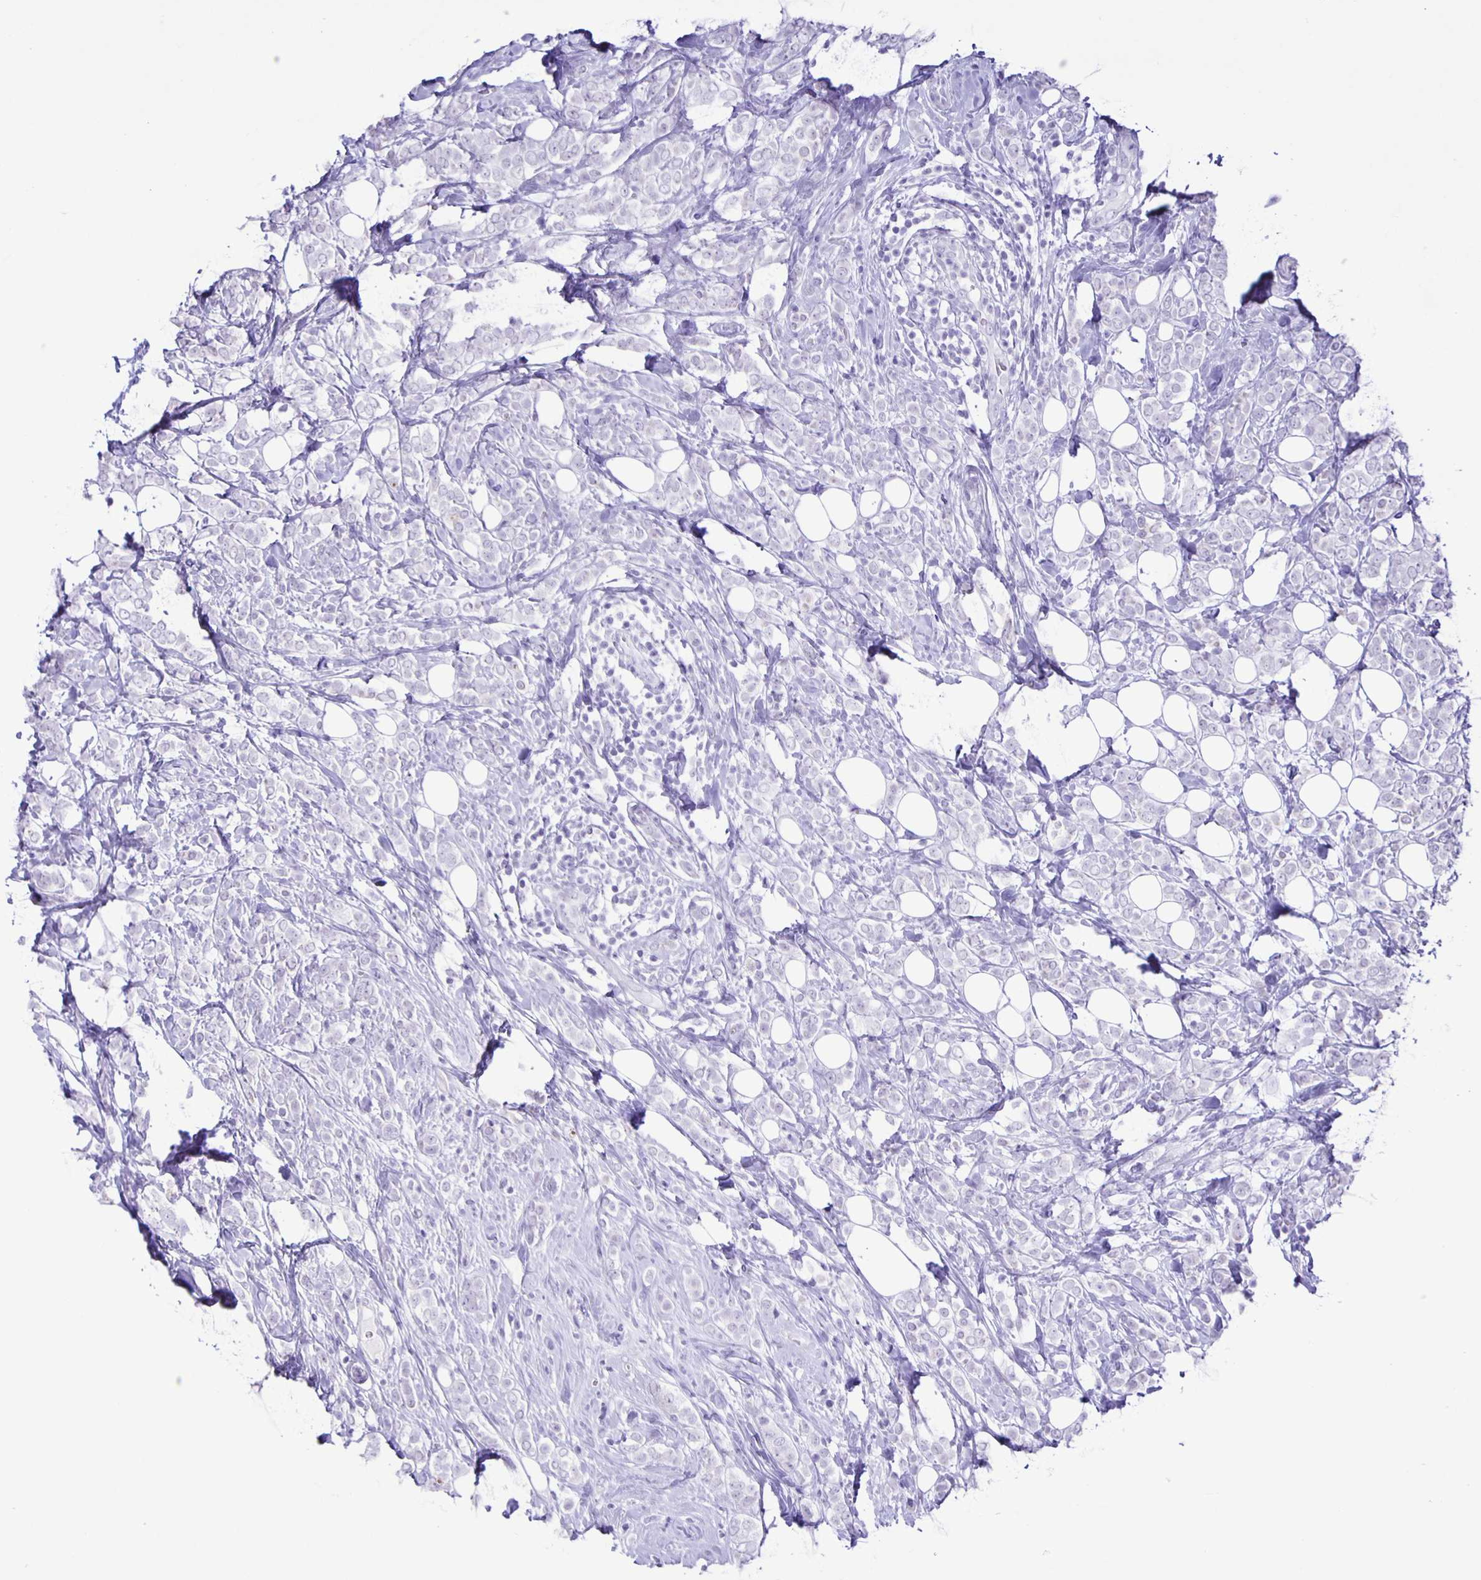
{"staining": {"intensity": "negative", "quantity": "none", "location": "none"}, "tissue": "breast cancer", "cell_type": "Tumor cells", "image_type": "cancer", "snomed": [{"axis": "morphology", "description": "Lobular carcinoma"}, {"axis": "topography", "description": "Breast"}], "caption": "High magnification brightfield microscopy of breast lobular carcinoma stained with DAB (brown) and counterstained with hematoxylin (blue): tumor cells show no significant positivity. (DAB (3,3'-diaminobenzidine) immunohistochemistry, high magnification).", "gene": "EZHIP", "patient": {"sex": "female", "age": 49}}